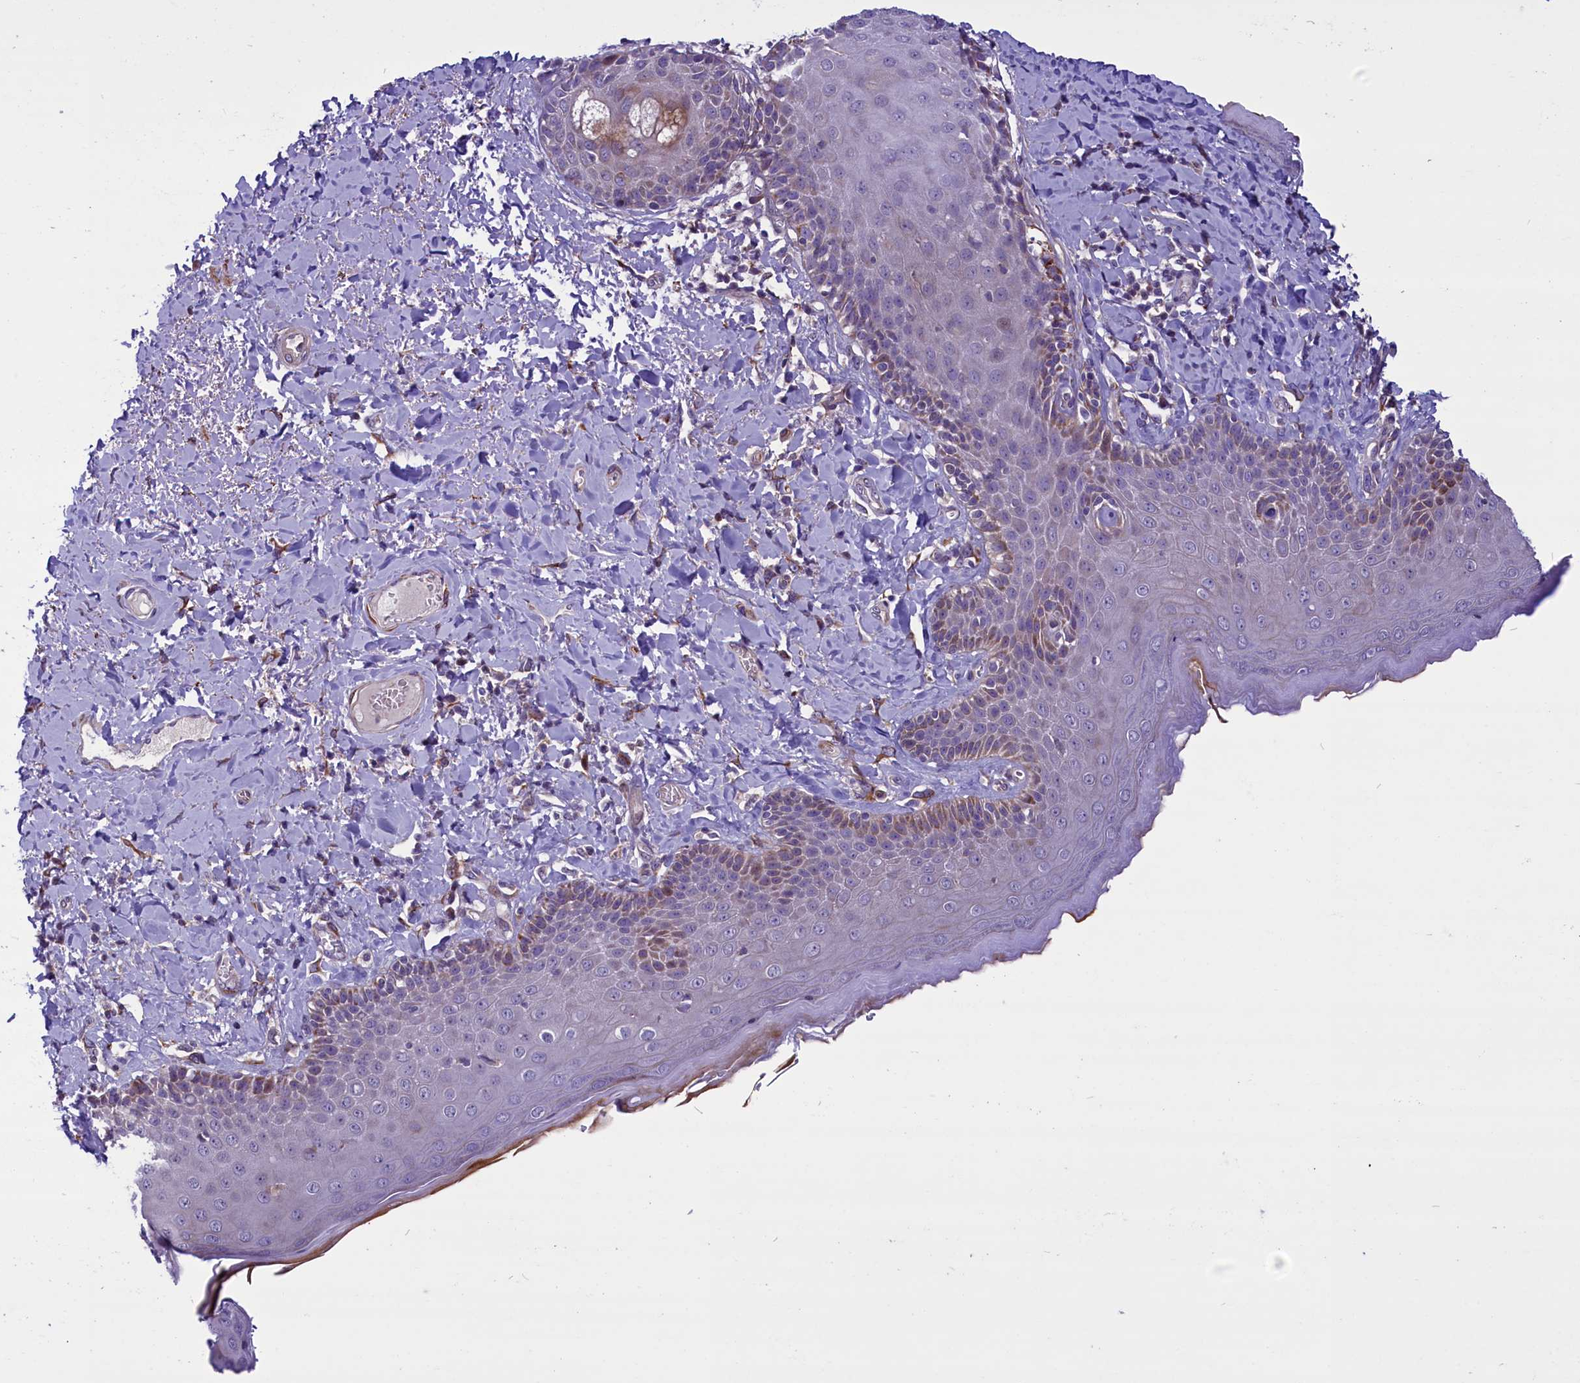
{"staining": {"intensity": "moderate", "quantity": "25%-75%", "location": "cytoplasmic/membranous"}, "tissue": "skin", "cell_type": "Epidermal cells", "image_type": "normal", "snomed": [{"axis": "morphology", "description": "Normal tissue, NOS"}, {"axis": "topography", "description": "Anal"}], "caption": "Benign skin was stained to show a protein in brown. There is medium levels of moderate cytoplasmic/membranous expression in about 25%-75% of epidermal cells. The staining was performed using DAB, with brown indicating positive protein expression. Nuclei are stained blue with hematoxylin.", "gene": "MIEF2", "patient": {"sex": "male", "age": 69}}